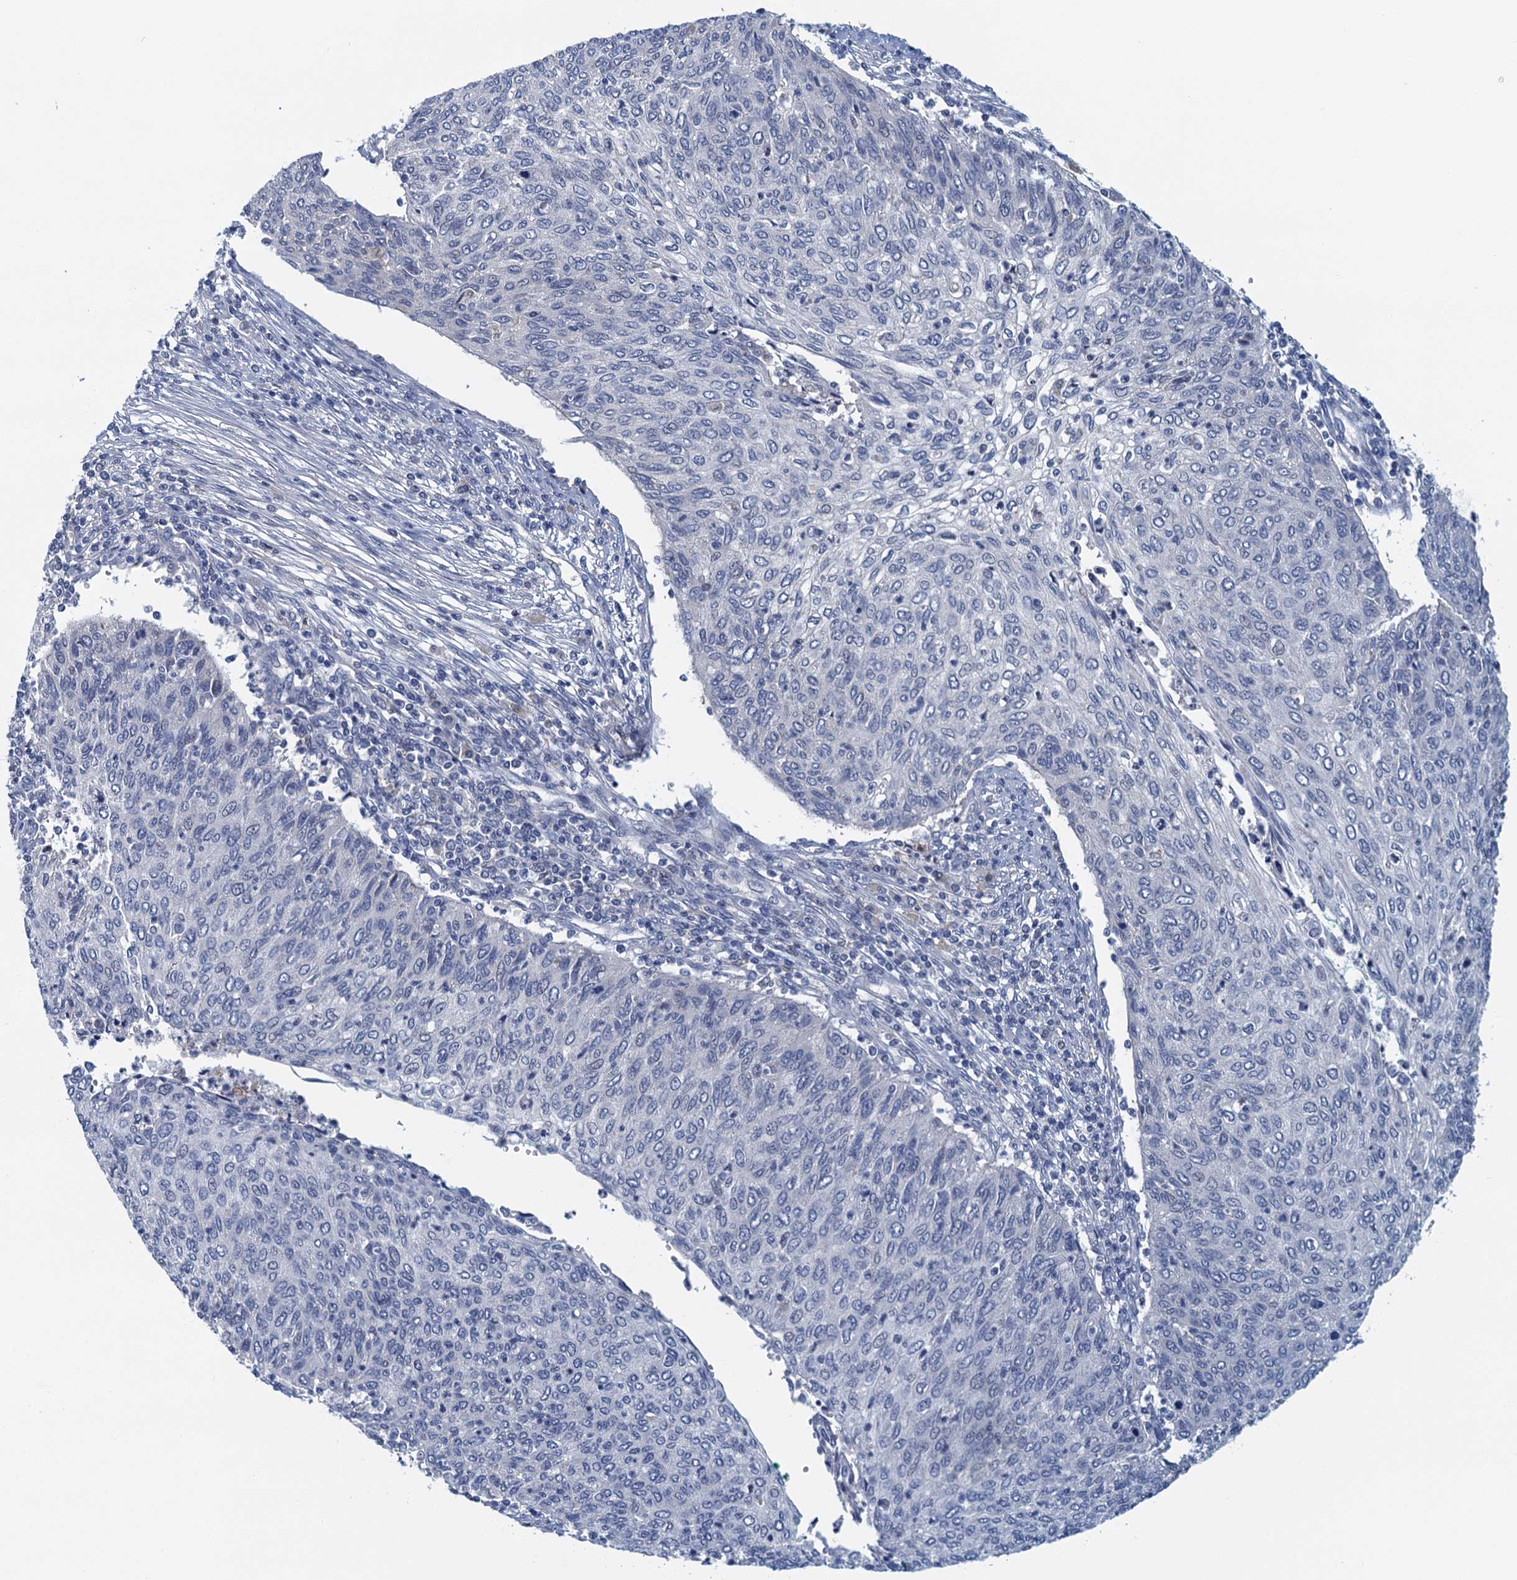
{"staining": {"intensity": "negative", "quantity": "none", "location": "none"}, "tissue": "cervical cancer", "cell_type": "Tumor cells", "image_type": "cancer", "snomed": [{"axis": "morphology", "description": "Squamous cell carcinoma, NOS"}, {"axis": "topography", "description": "Cervix"}], "caption": "This histopathology image is of cervical squamous cell carcinoma stained with immunohistochemistry (IHC) to label a protein in brown with the nuclei are counter-stained blue. There is no staining in tumor cells.", "gene": "NCKAP1L", "patient": {"sex": "female", "age": 38}}